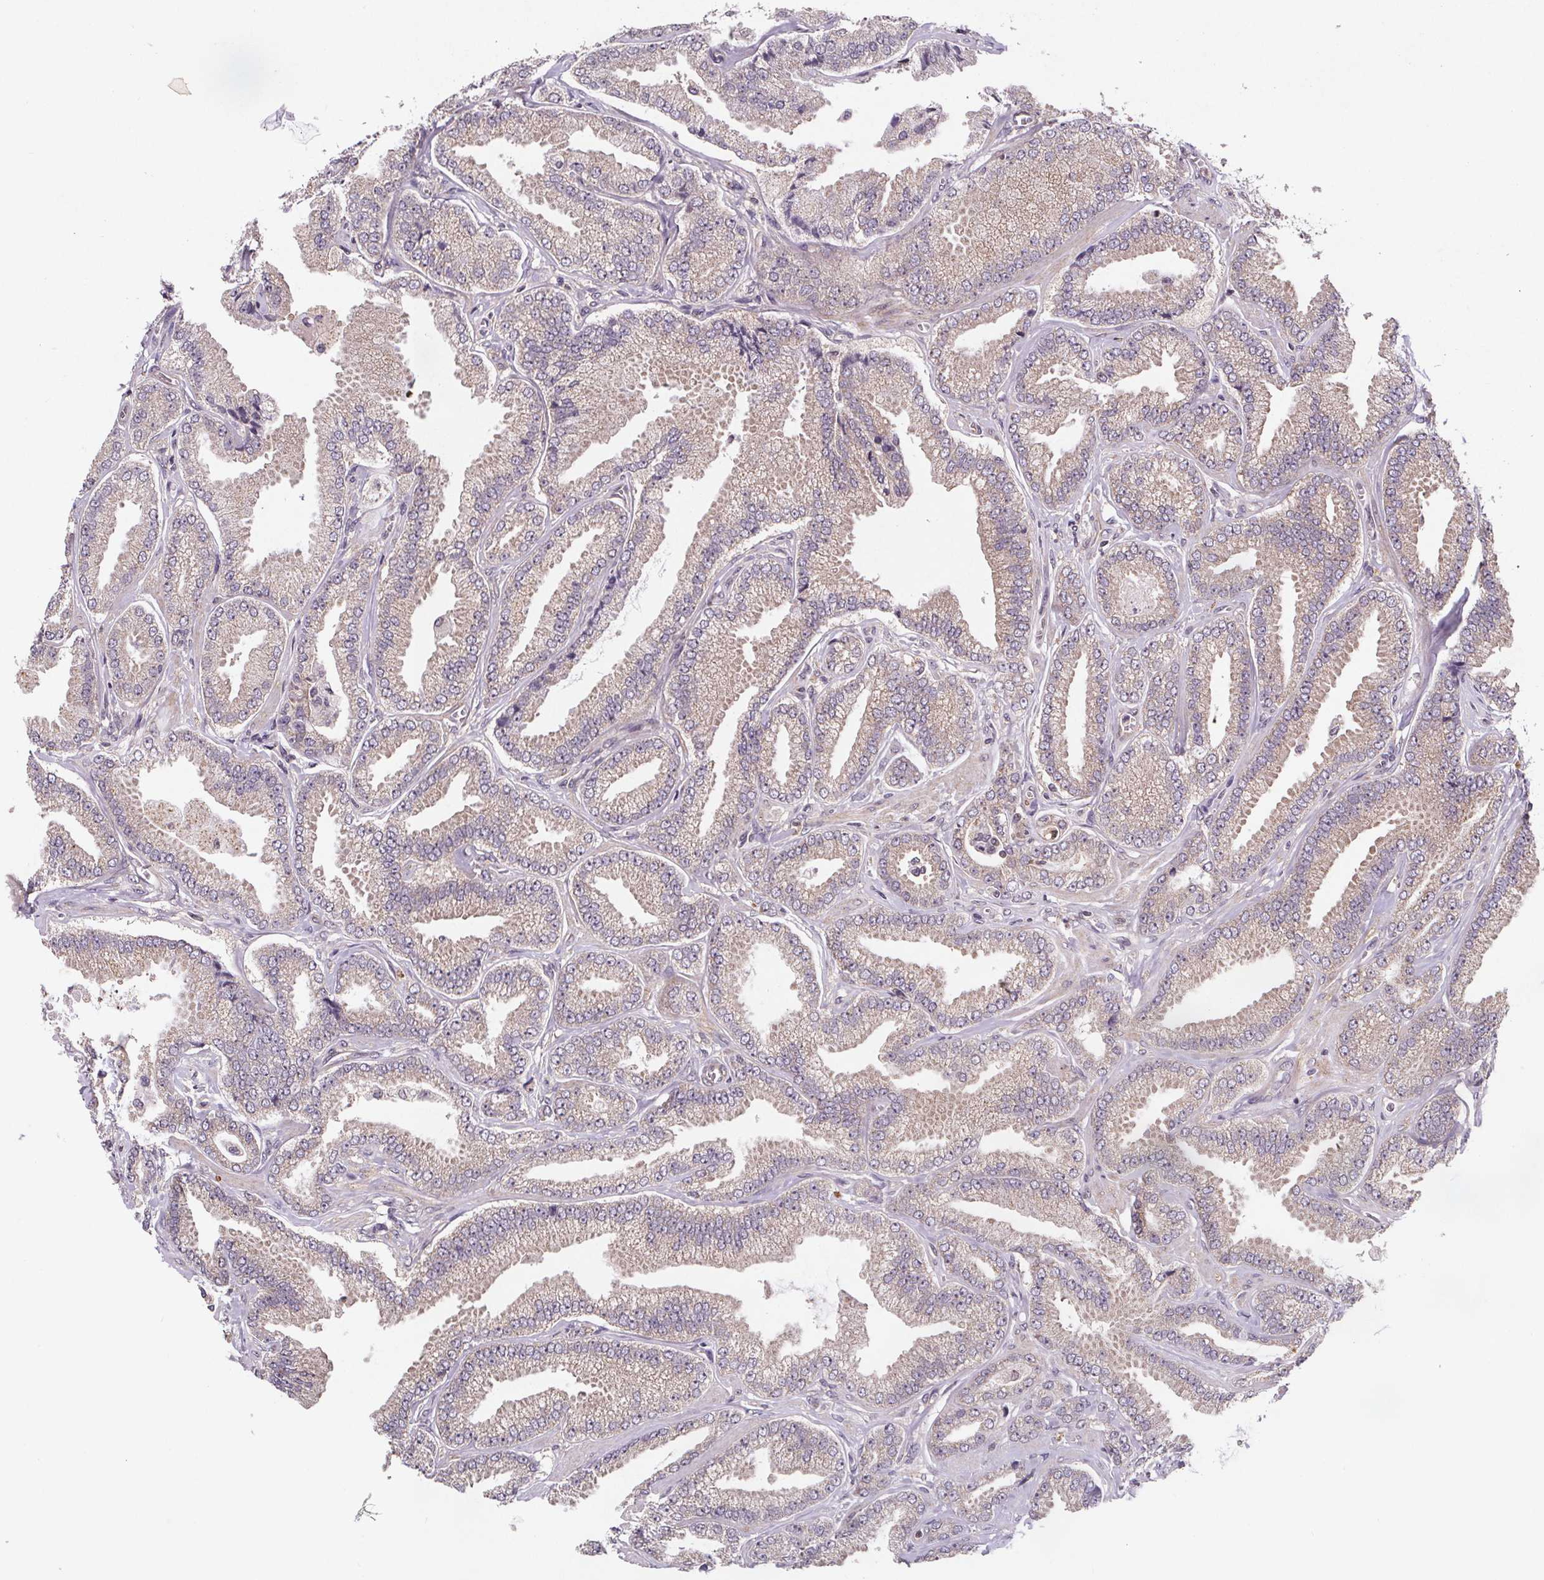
{"staining": {"intensity": "negative", "quantity": "none", "location": "none"}, "tissue": "prostate cancer", "cell_type": "Tumor cells", "image_type": "cancer", "snomed": [{"axis": "morphology", "description": "Adenocarcinoma, Low grade"}, {"axis": "topography", "description": "Prostate"}], "caption": "Tumor cells are negative for protein expression in human low-grade adenocarcinoma (prostate). (DAB immunohistochemistry with hematoxylin counter stain).", "gene": "STRN3", "patient": {"sex": "male", "age": 55}}